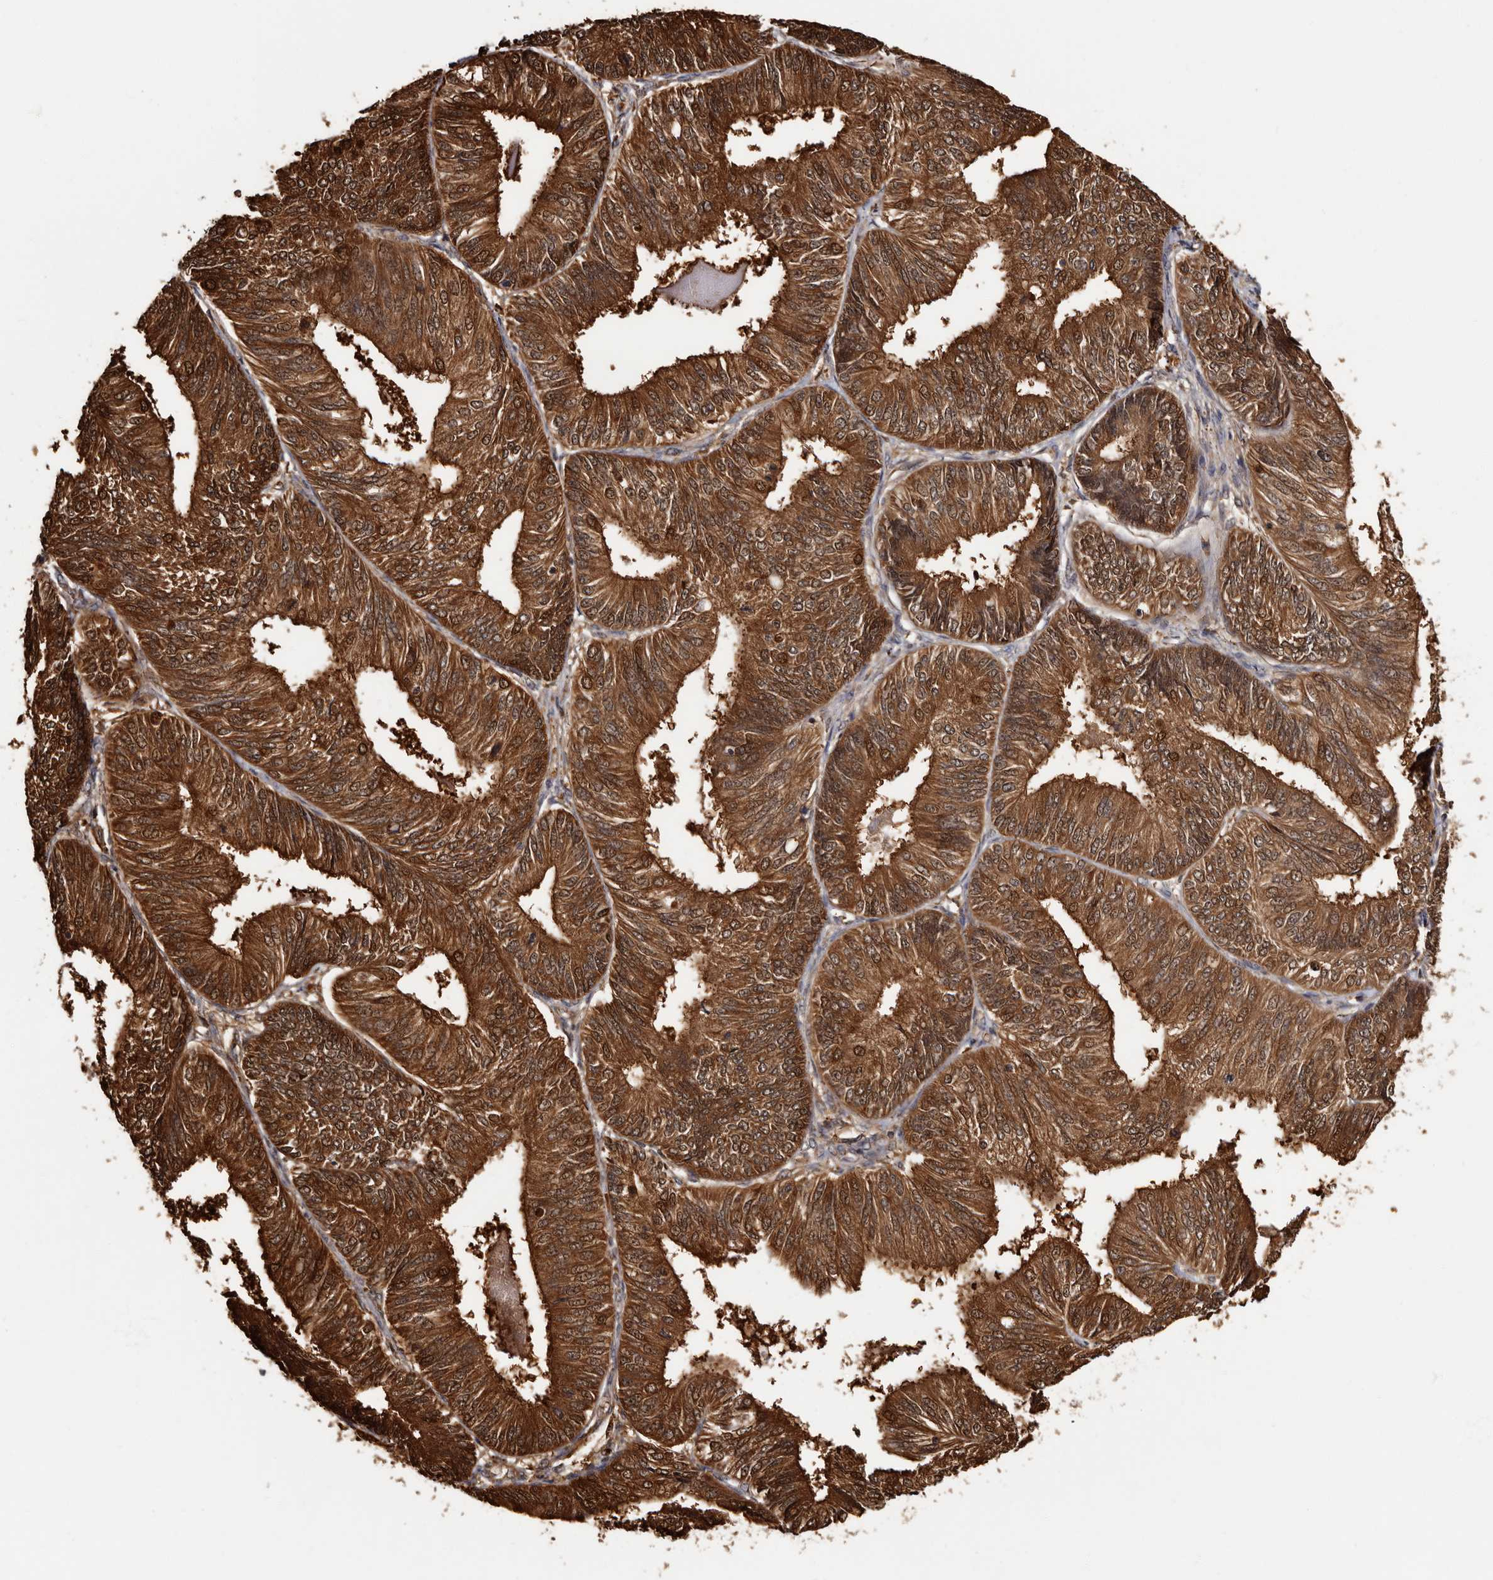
{"staining": {"intensity": "strong", "quantity": ">75%", "location": "cytoplasmic/membranous,nuclear"}, "tissue": "endometrial cancer", "cell_type": "Tumor cells", "image_type": "cancer", "snomed": [{"axis": "morphology", "description": "Adenocarcinoma, NOS"}, {"axis": "topography", "description": "Endometrium"}], "caption": "Immunohistochemistry (DAB) staining of endometrial cancer reveals strong cytoplasmic/membranous and nuclear protein expression in about >75% of tumor cells. (Brightfield microscopy of DAB IHC at high magnification).", "gene": "DNPH1", "patient": {"sex": "female", "age": 58}}